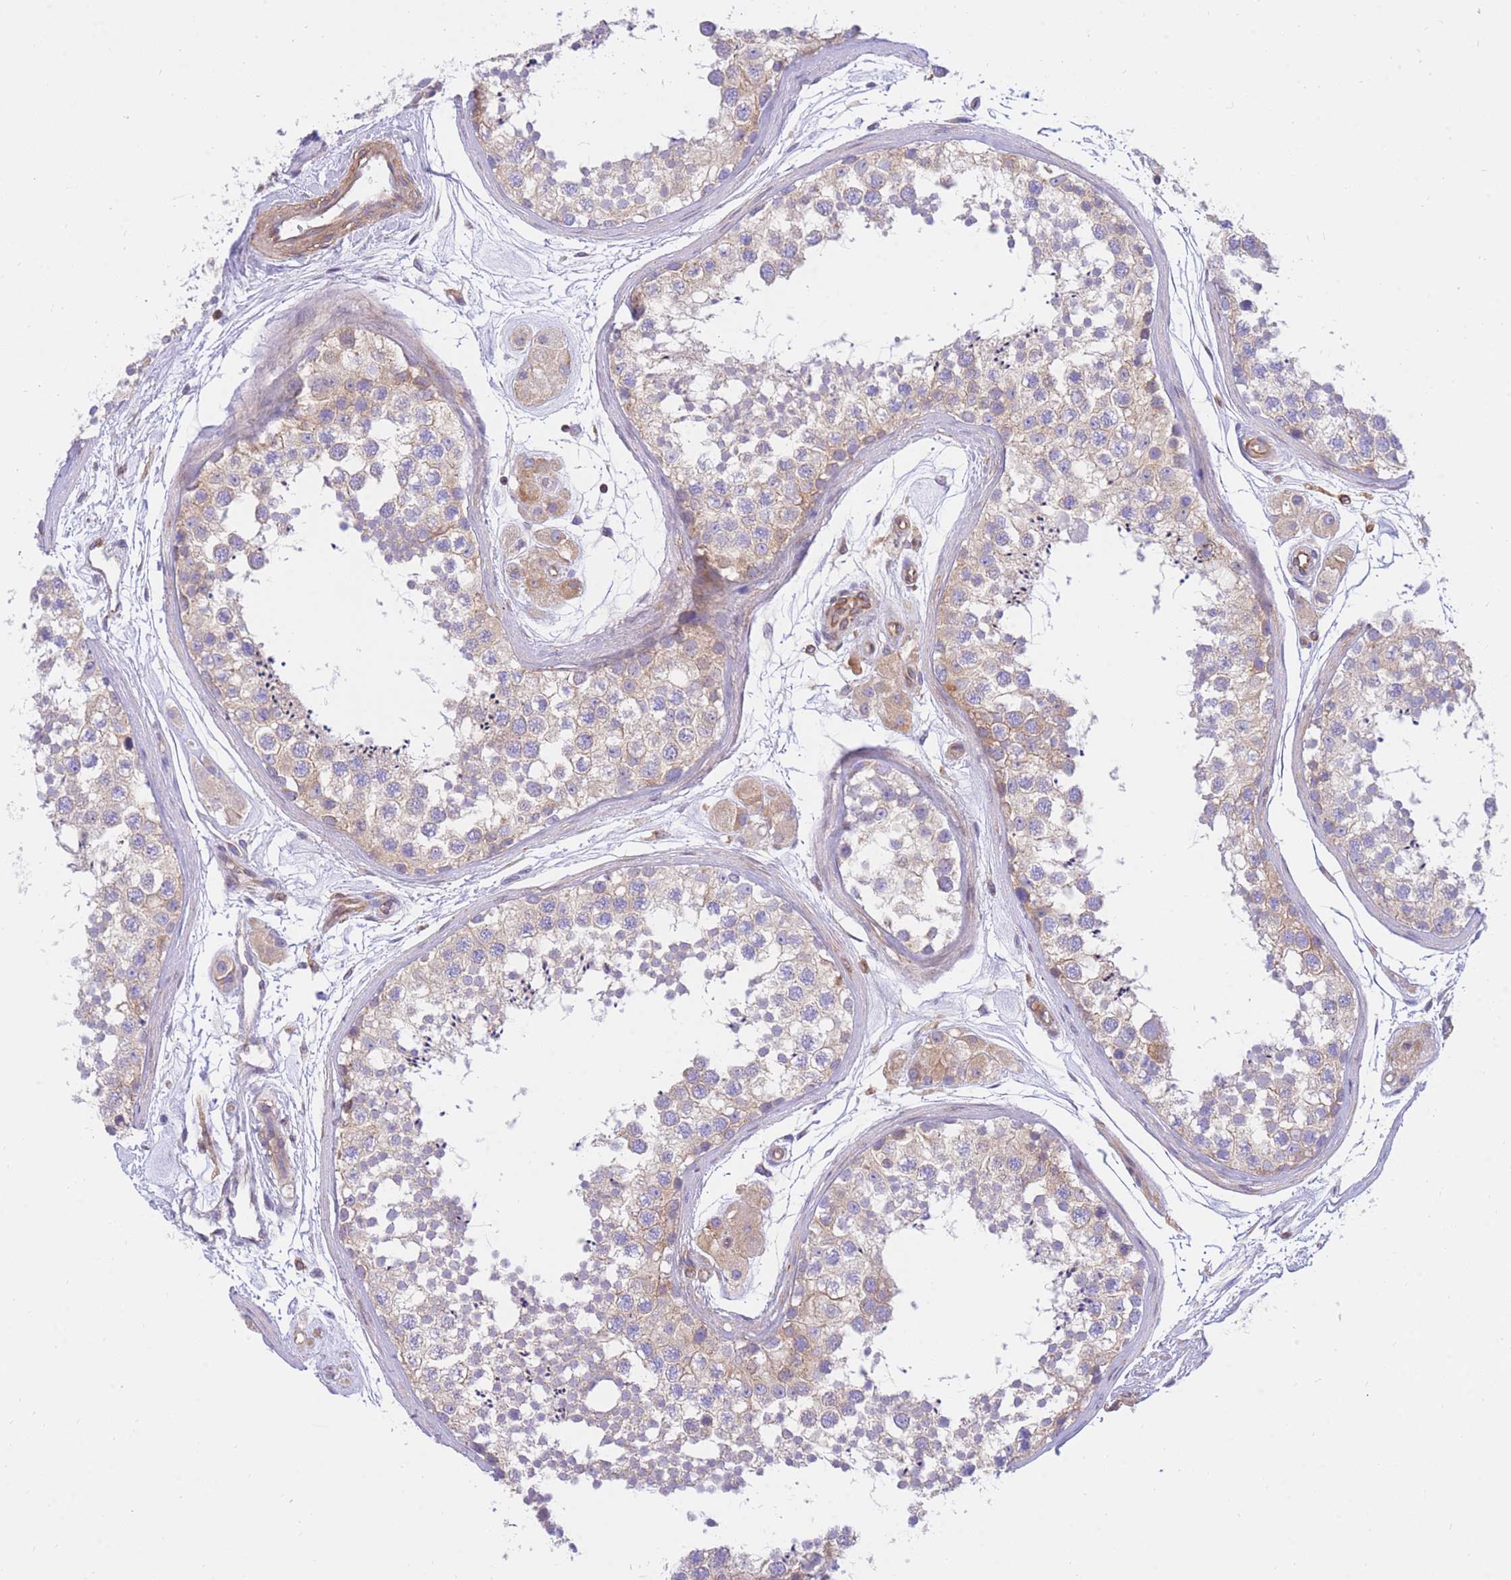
{"staining": {"intensity": "weak", "quantity": "25%-75%", "location": "cytoplasmic/membranous"}, "tissue": "testis", "cell_type": "Cells in seminiferous ducts", "image_type": "normal", "snomed": [{"axis": "morphology", "description": "Normal tissue, NOS"}, {"axis": "topography", "description": "Testis"}], "caption": "Protein expression analysis of unremarkable human testis reveals weak cytoplasmic/membranous staining in about 25%-75% of cells in seminiferous ducts.", "gene": "REM1", "patient": {"sex": "male", "age": 56}}